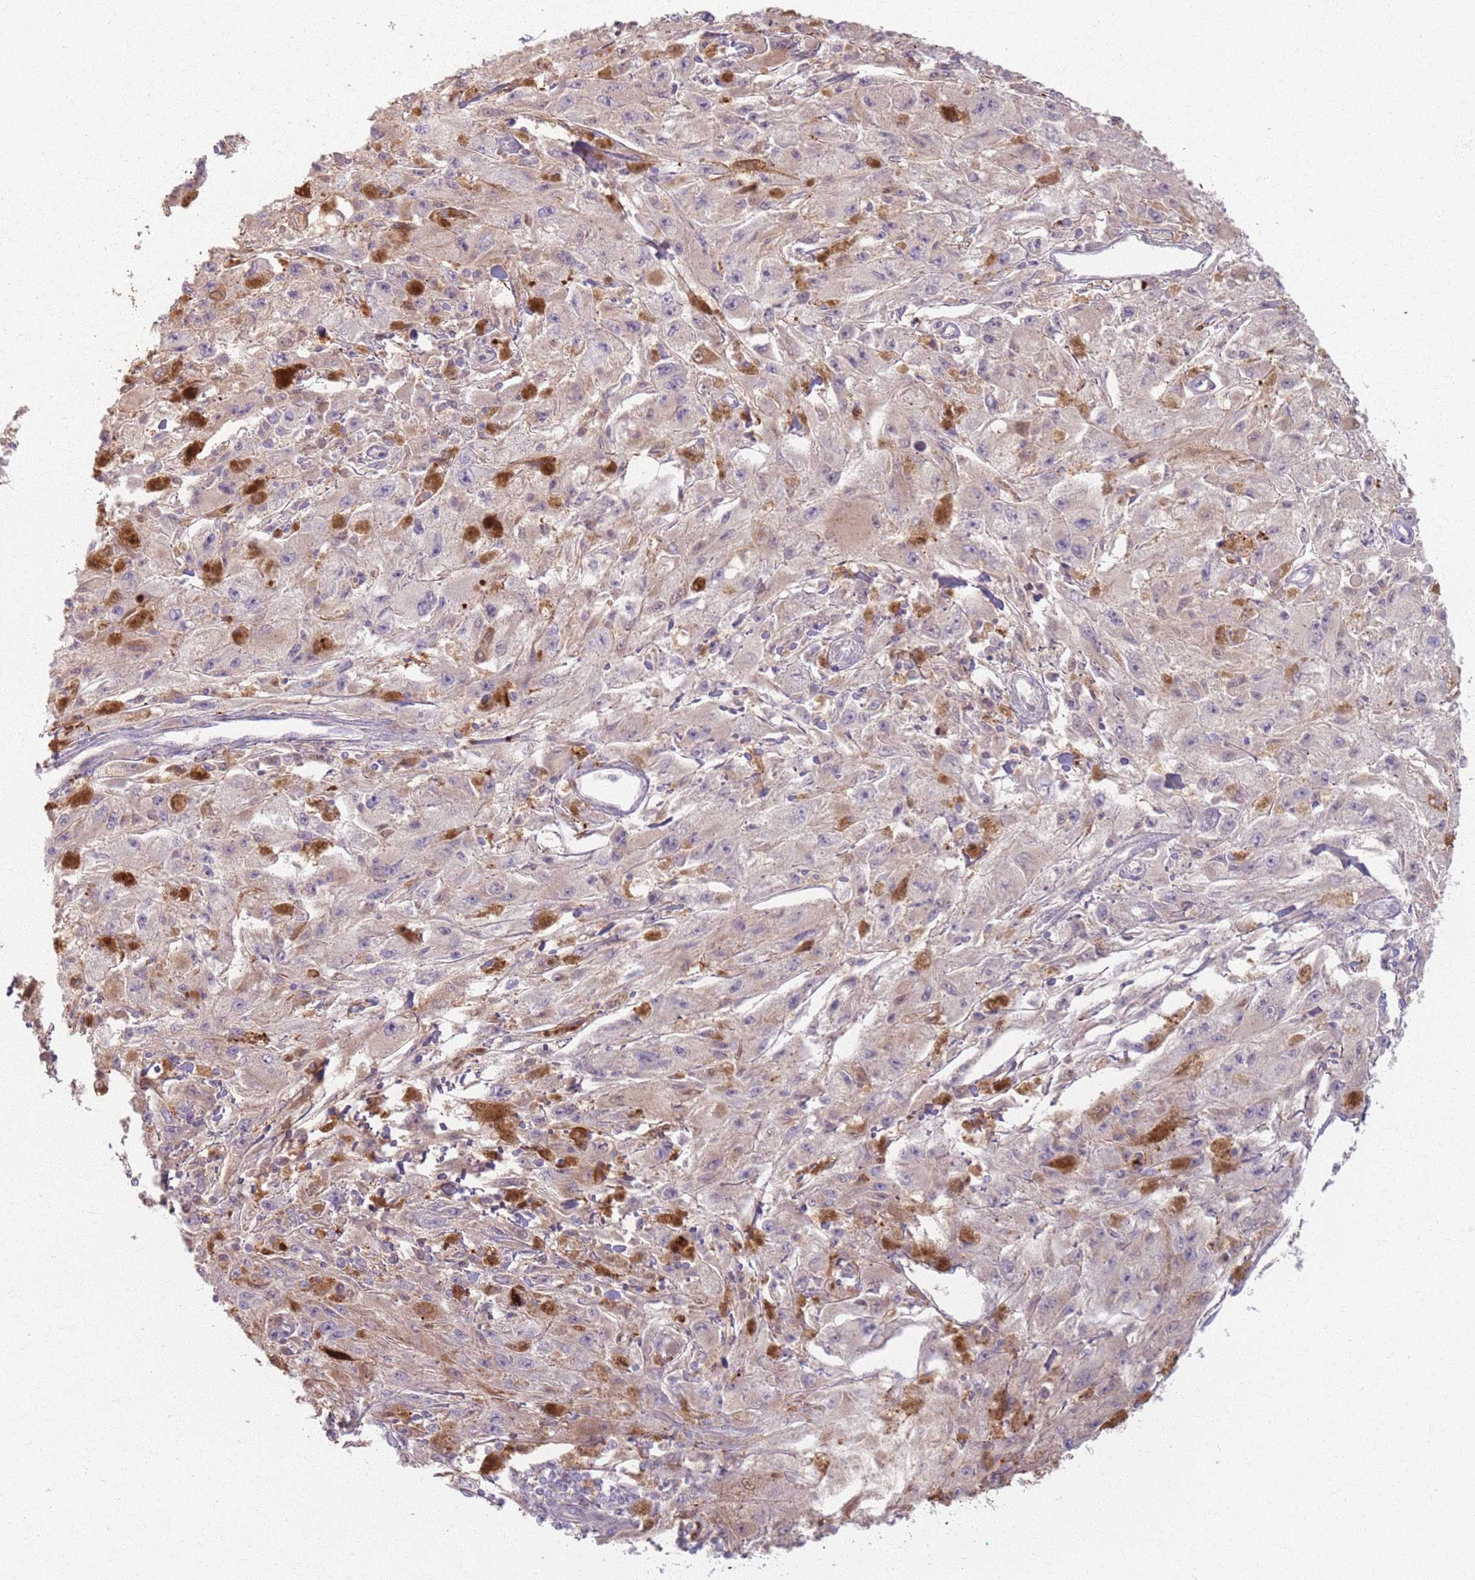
{"staining": {"intensity": "negative", "quantity": "none", "location": "none"}, "tissue": "melanoma", "cell_type": "Tumor cells", "image_type": "cancer", "snomed": [{"axis": "morphology", "description": "Malignant melanoma, Metastatic site"}, {"axis": "topography", "description": "Skin"}], "caption": "This histopathology image is of melanoma stained with IHC to label a protein in brown with the nuclei are counter-stained blue. There is no positivity in tumor cells.", "gene": "GDPGP1", "patient": {"sex": "male", "age": 53}}